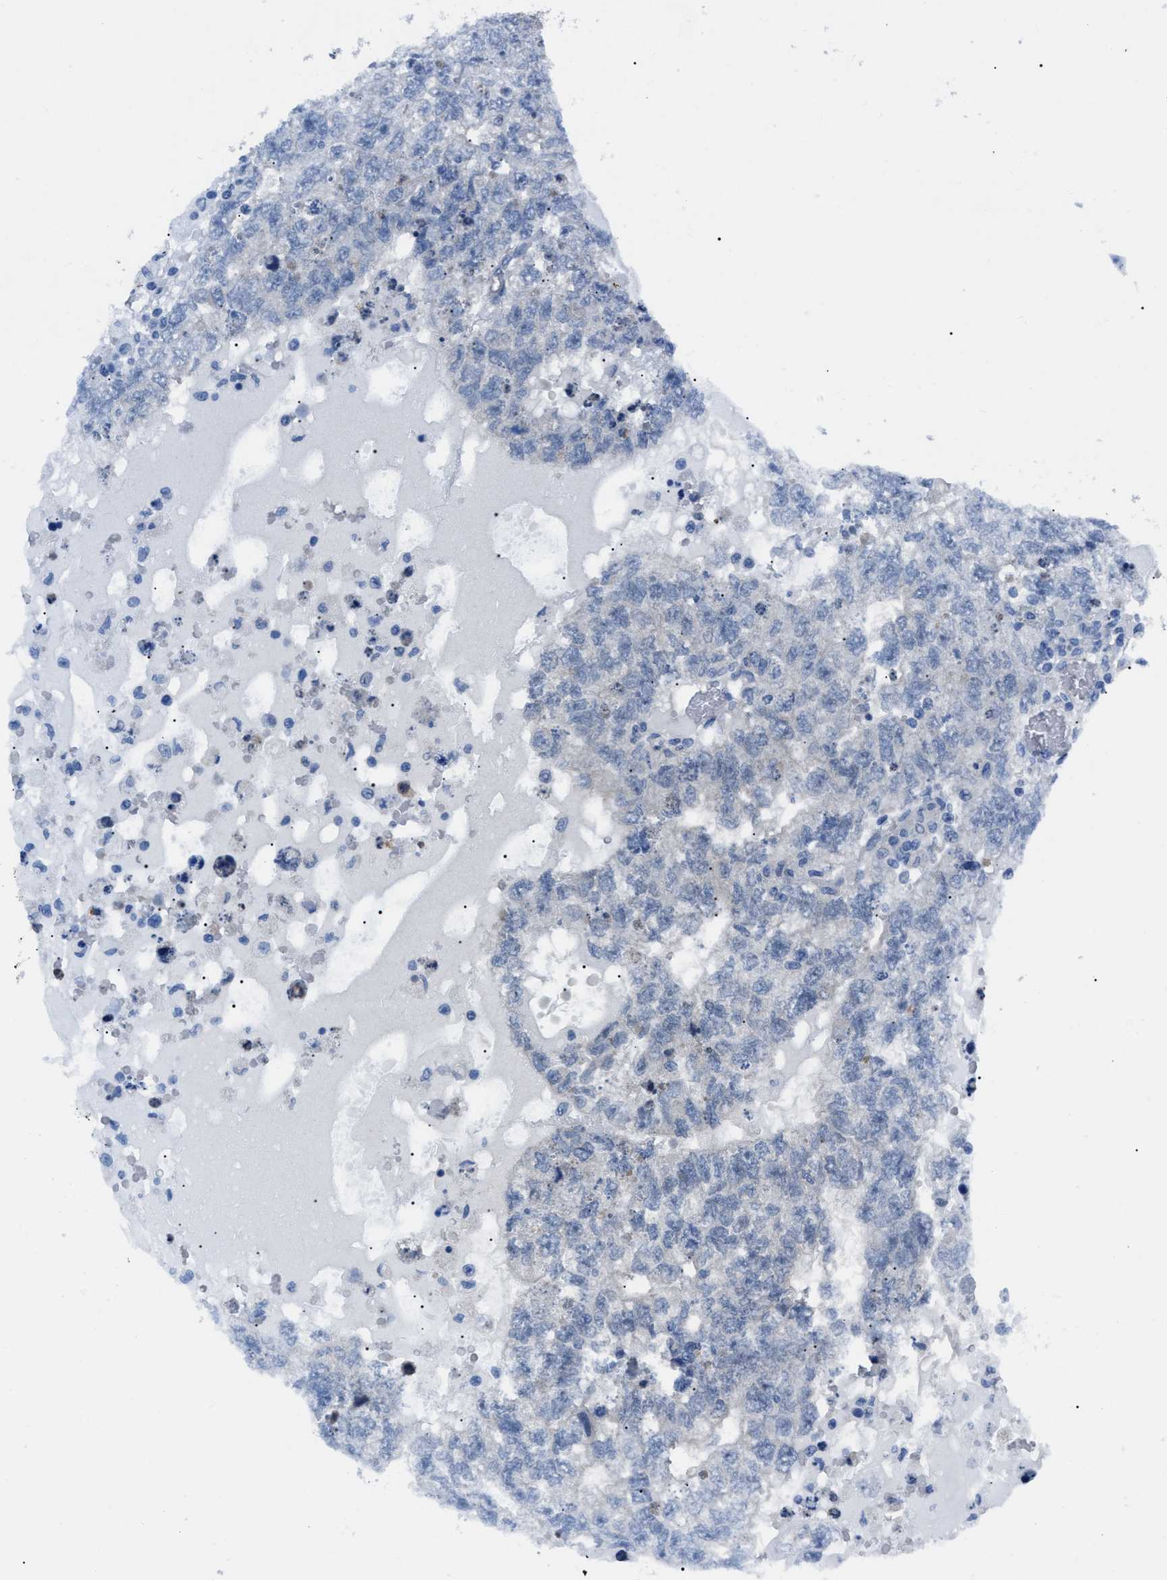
{"staining": {"intensity": "negative", "quantity": "none", "location": "none"}, "tissue": "testis cancer", "cell_type": "Tumor cells", "image_type": "cancer", "snomed": [{"axis": "morphology", "description": "Carcinoma, Embryonal, NOS"}, {"axis": "topography", "description": "Testis"}], "caption": "Tumor cells are negative for protein expression in human embryonal carcinoma (testis).", "gene": "LRWD1", "patient": {"sex": "male", "age": 36}}